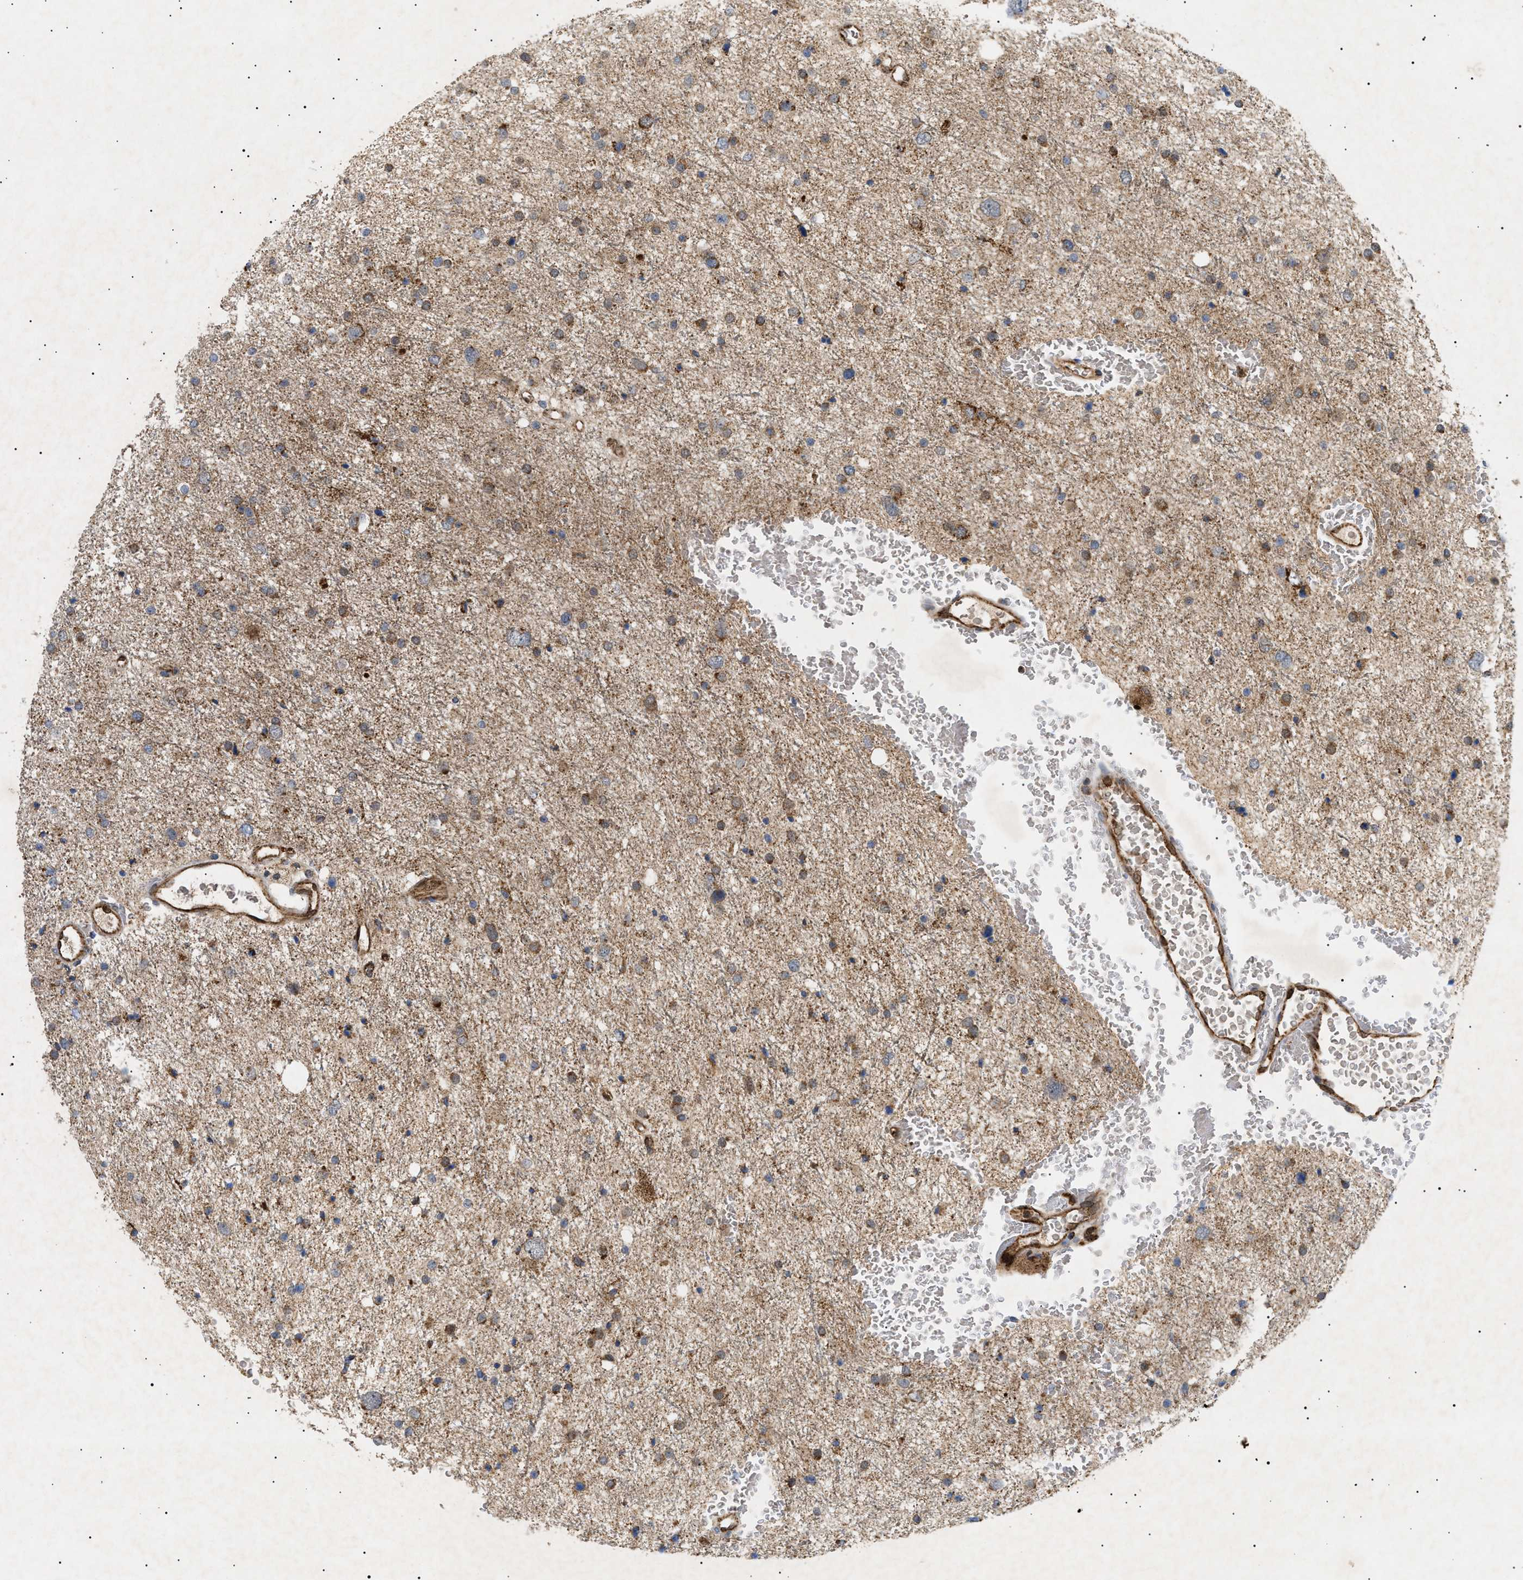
{"staining": {"intensity": "moderate", "quantity": "25%-75%", "location": "cytoplasmic/membranous"}, "tissue": "glioma", "cell_type": "Tumor cells", "image_type": "cancer", "snomed": [{"axis": "morphology", "description": "Glioma, malignant, Low grade"}, {"axis": "topography", "description": "Brain"}], "caption": "Tumor cells display medium levels of moderate cytoplasmic/membranous staining in about 25%-75% of cells in malignant glioma (low-grade).", "gene": "SIRT5", "patient": {"sex": "female", "age": 37}}